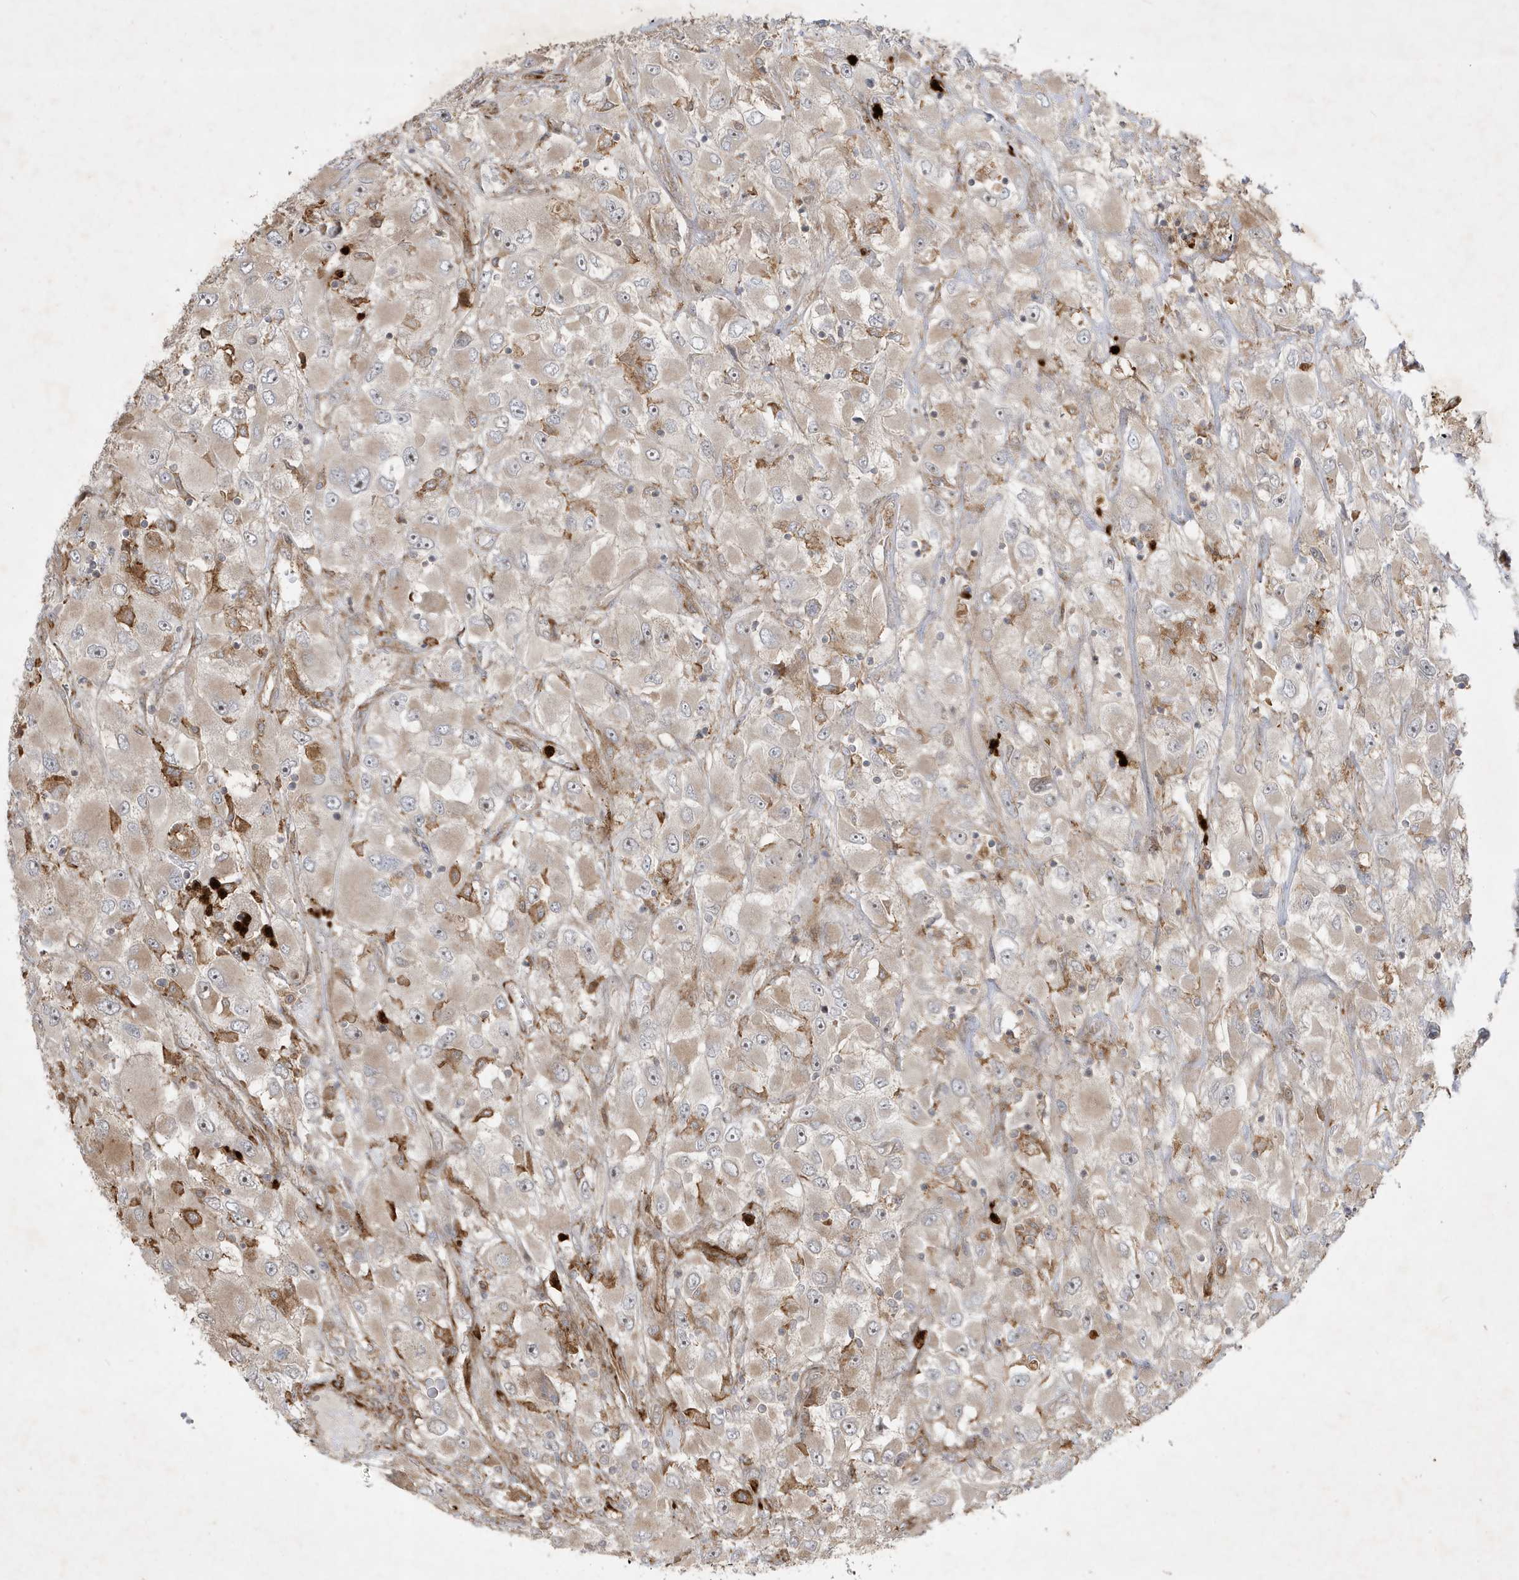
{"staining": {"intensity": "weak", "quantity": "<25%", "location": "cytoplasmic/membranous"}, "tissue": "renal cancer", "cell_type": "Tumor cells", "image_type": "cancer", "snomed": [{"axis": "morphology", "description": "Adenocarcinoma, NOS"}, {"axis": "topography", "description": "Kidney"}], "caption": "Tumor cells show no significant protein positivity in renal cancer. Brightfield microscopy of immunohistochemistry (IHC) stained with DAB (brown) and hematoxylin (blue), captured at high magnification.", "gene": "IFT57", "patient": {"sex": "female", "age": 52}}